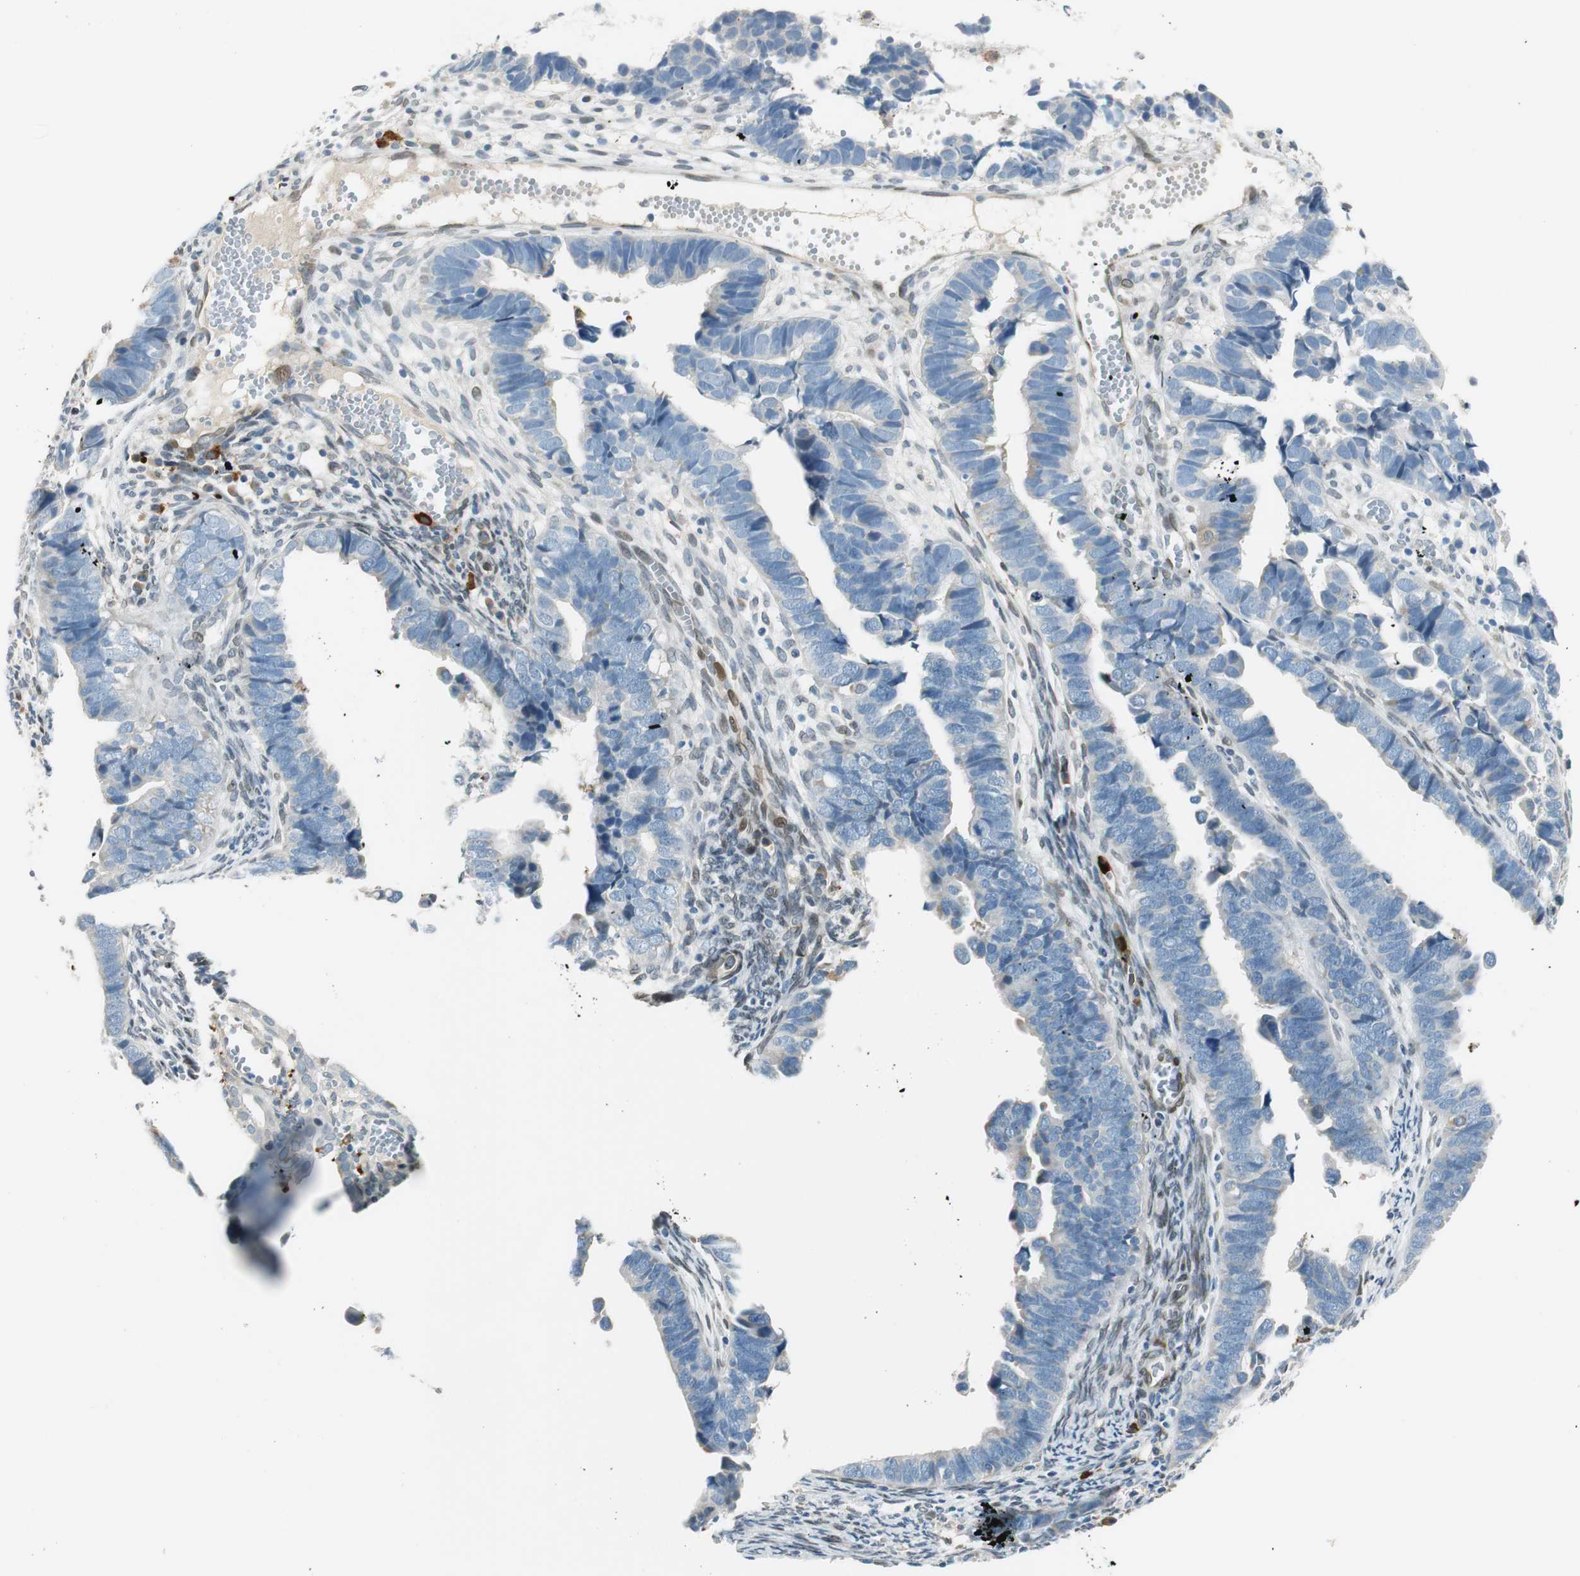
{"staining": {"intensity": "negative", "quantity": "none", "location": "none"}, "tissue": "endometrial cancer", "cell_type": "Tumor cells", "image_type": "cancer", "snomed": [{"axis": "morphology", "description": "Adenocarcinoma, NOS"}, {"axis": "topography", "description": "Endometrium"}], "caption": "Micrograph shows no significant protein staining in tumor cells of adenocarcinoma (endometrial). (DAB IHC with hematoxylin counter stain).", "gene": "TMEM260", "patient": {"sex": "female", "age": 75}}